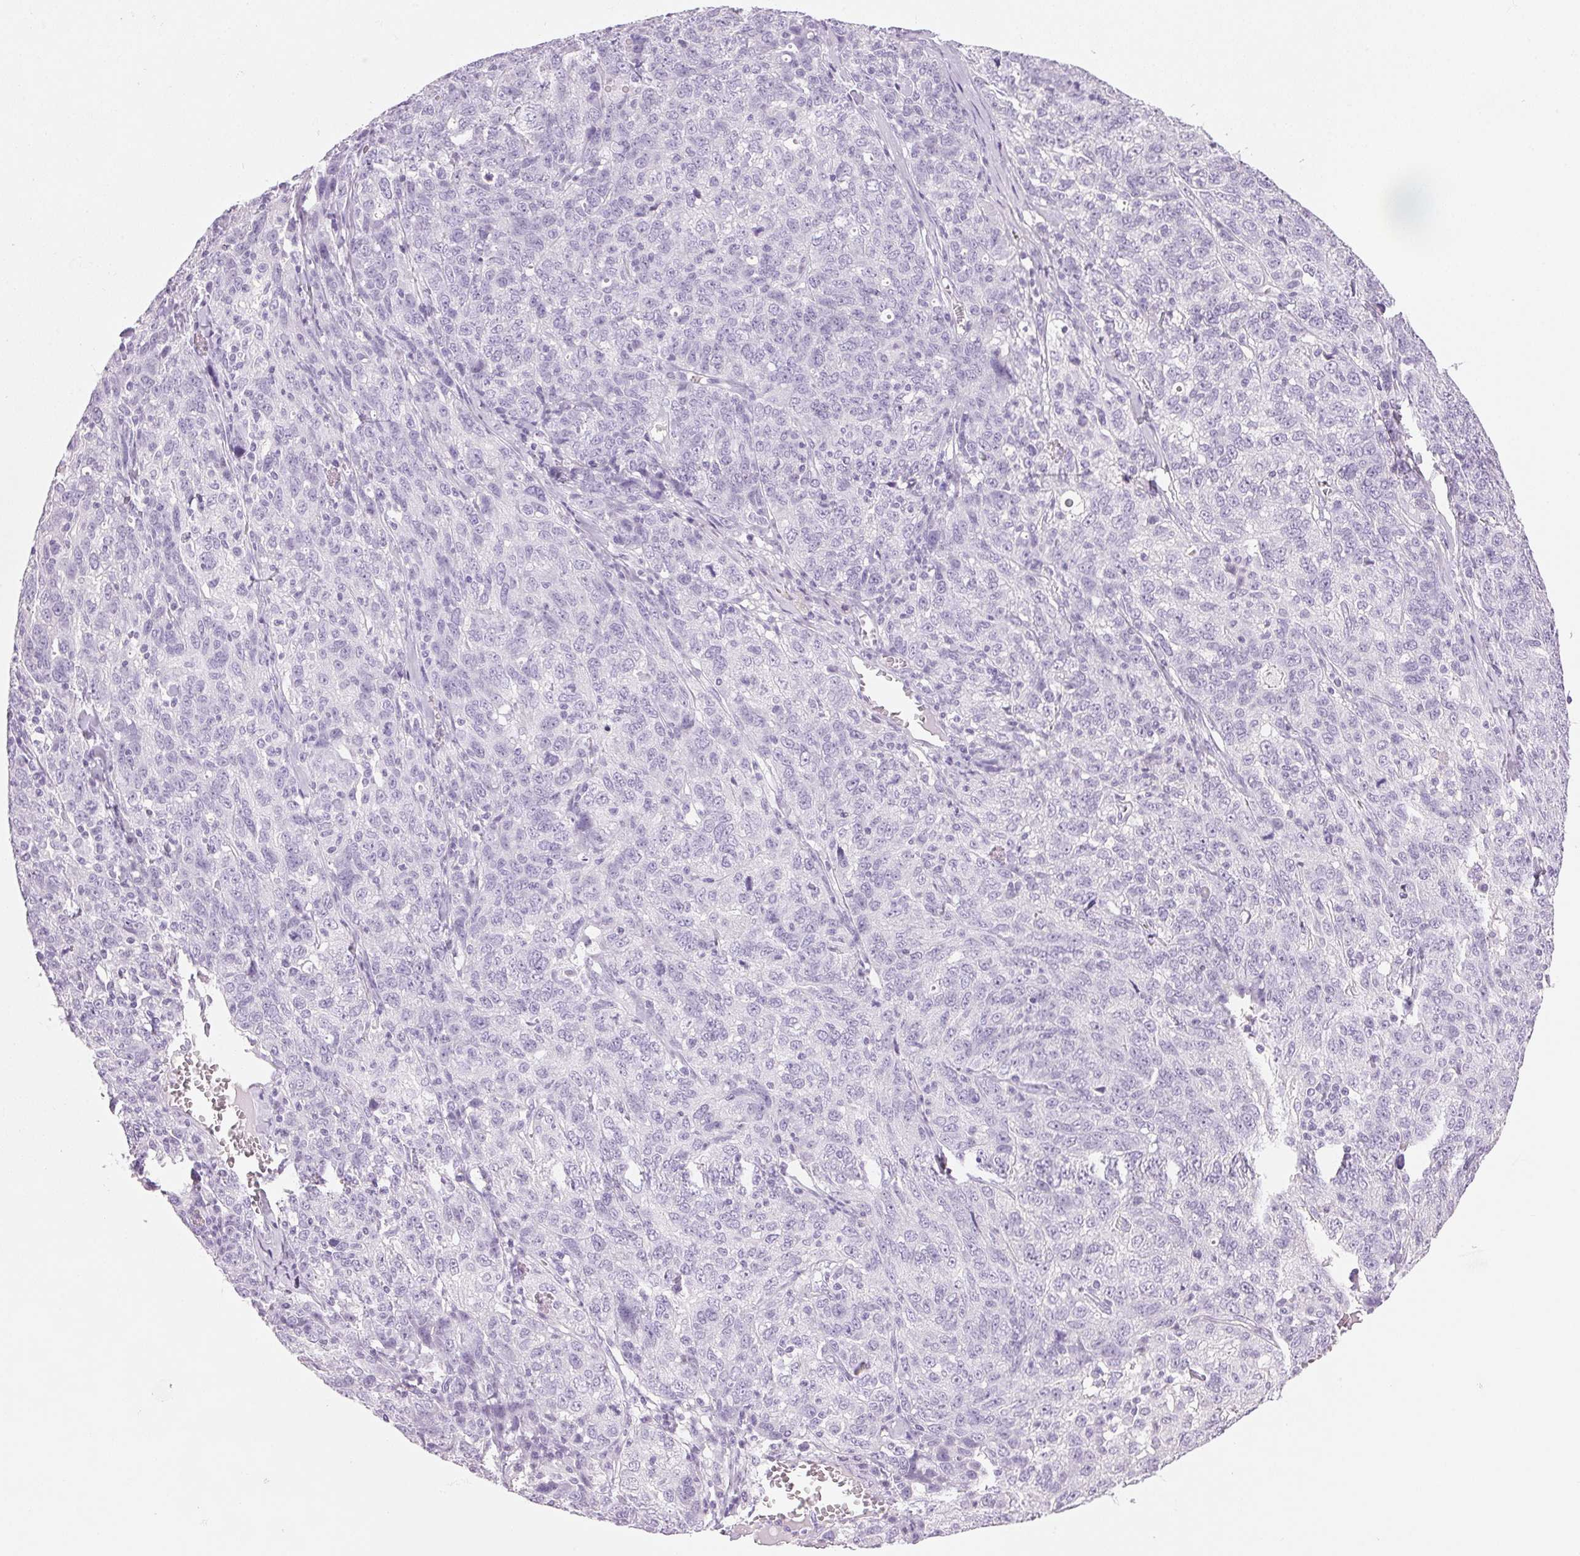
{"staining": {"intensity": "negative", "quantity": "none", "location": "none"}, "tissue": "ovarian cancer", "cell_type": "Tumor cells", "image_type": "cancer", "snomed": [{"axis": "morphology", "description": "Cystadenocarcinoma, serous, NOS"}, {"axis": "topography", "description": "Ovary"}], "caption": "Immunohistochemistry image of neoplastic tissue: human serous cystadenocarcinoma (ovarian) stained with DAB reveals no significant protein positivity in tumor cells.", "gene": "IGFBP1", "patient": {"sex": "female", "age": 71}}